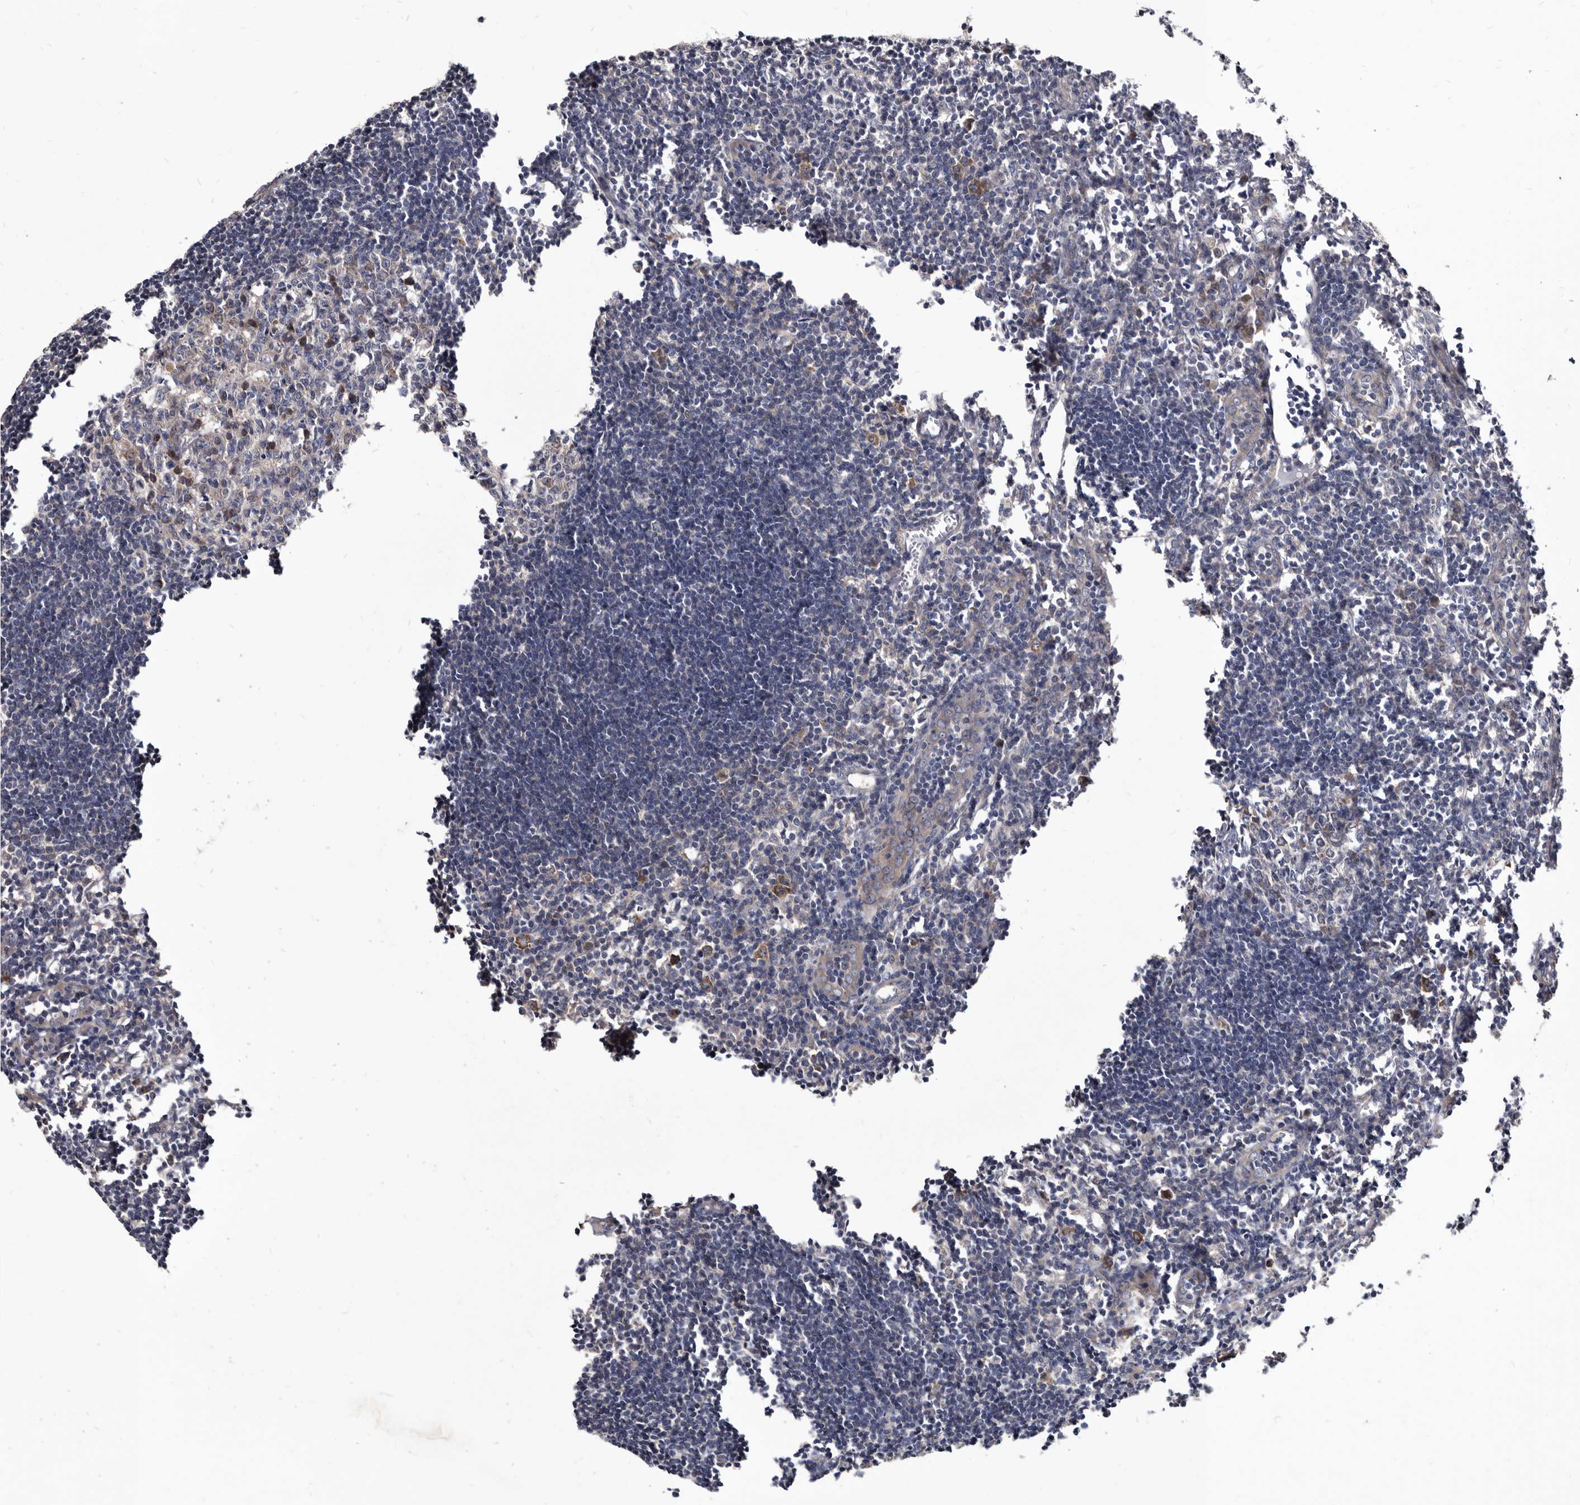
{"staining": {"intensity": "moderate", "quantity": "<25%", "location": "cytoplasmic/membranous"}, "tissue": "lymph node", "cell_type": "Germinal center cells", "image_type": "normal", "snomed": [{"axis": "morphology", "description": "Normal tissue, NOS"}, {"axis": "morphology", "description": "Malignant melanoma, Metastatic site"}, {"axis": "topography", "description": "Lymph node"}], "caption": "The image reveals staining of benign lymph node, revealing moderate cytoplasmic/membranous protein expression (brown color) within germinal center cells.", "gene": "ABCF2", "patient": {"sex": "male", "age": 41}}